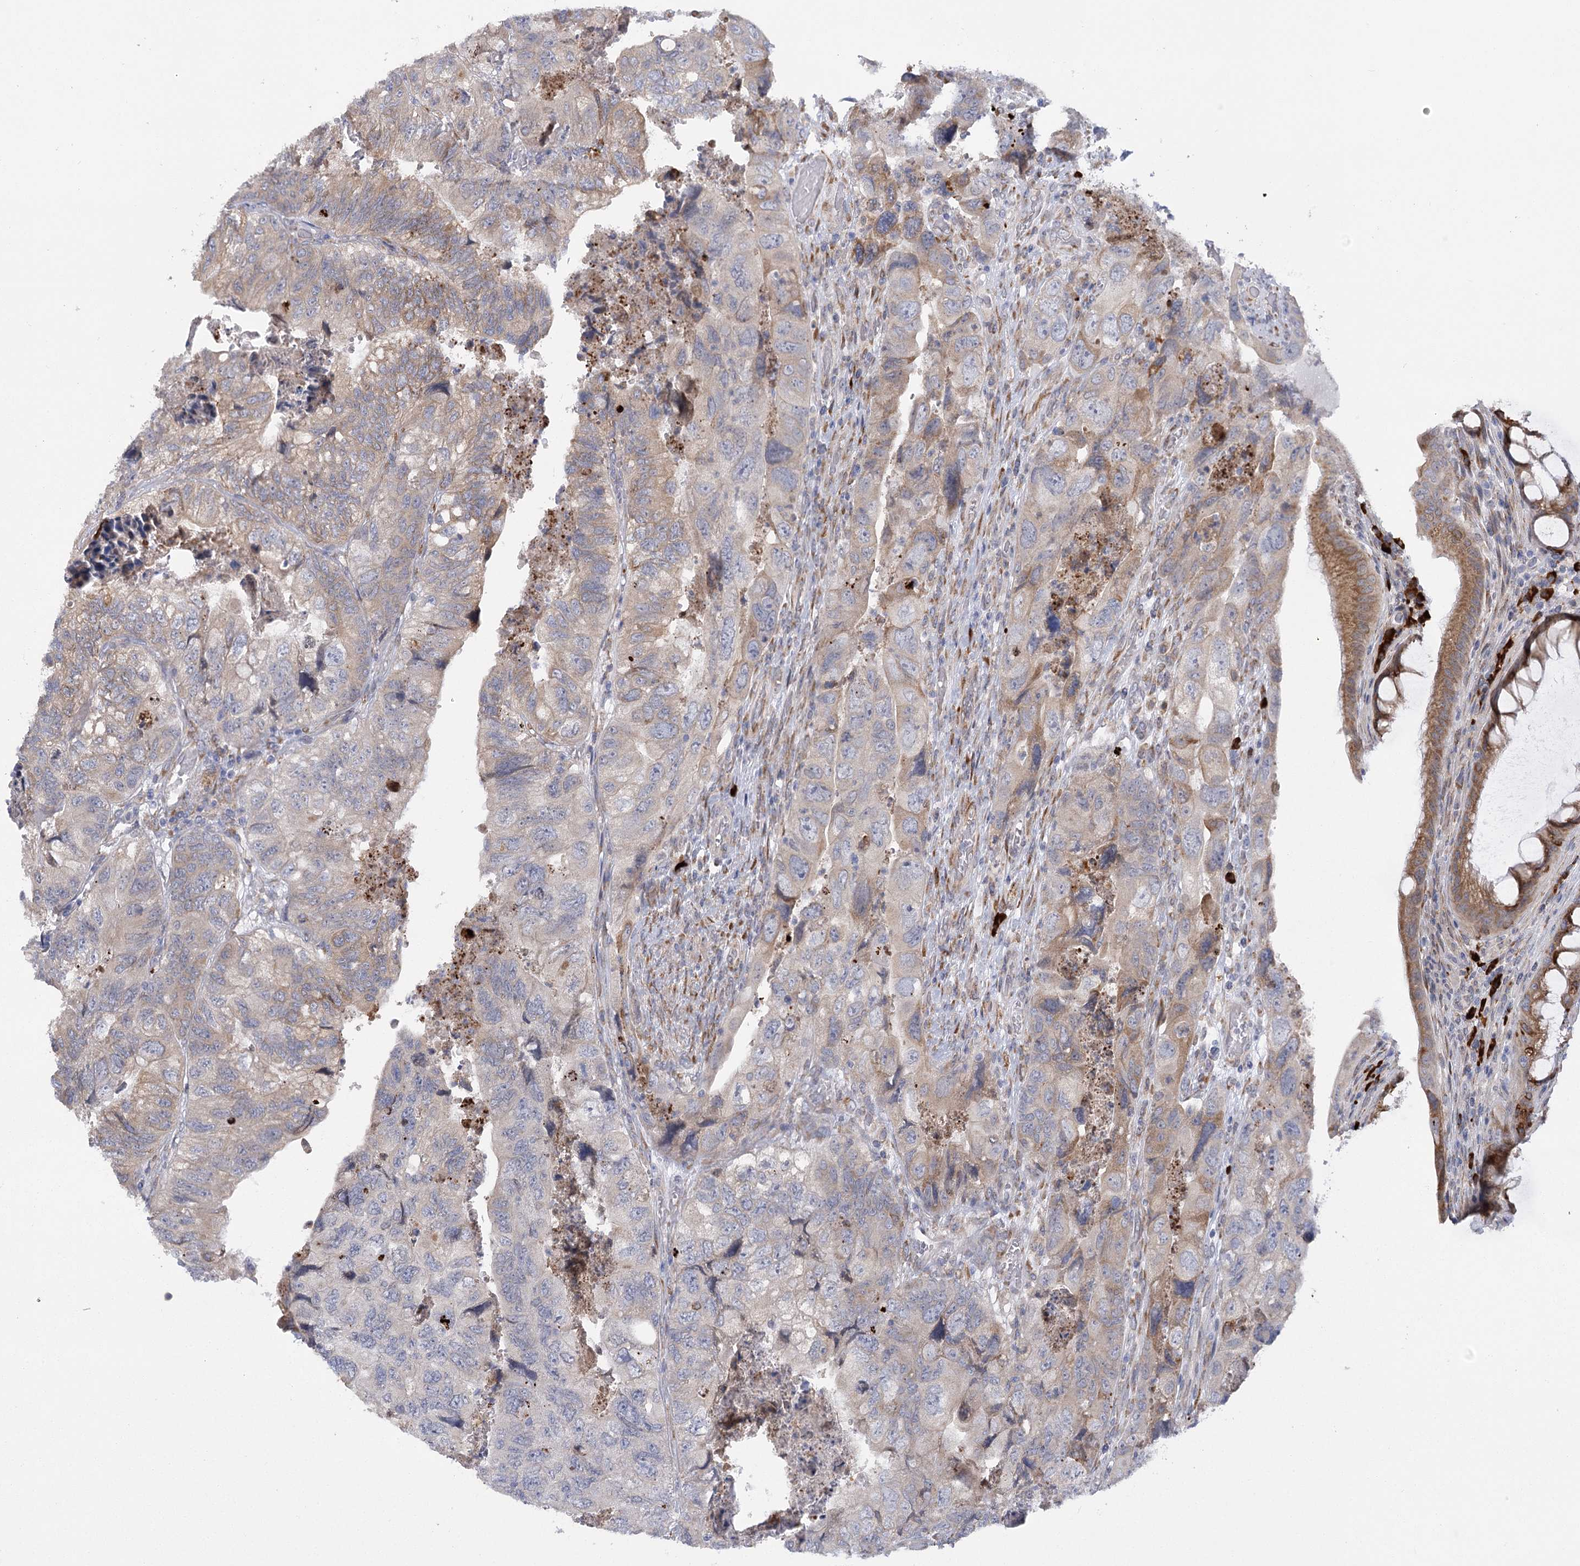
{"staining": {"intensity": "weak", "quantity": "<25%", "location": "cytoplasmic/membranous"}, "tissue": "colorectal cancer", "cell_type": "Tumor cells", "image_type": "cancer", "snomed": [{"axis": "morphology", "description": "Adenocarcinoma, NOS"}, {"axis": "topography", "description": "Rectum"}], "caption": "High power microscopy image of an IHC photomicrograph of colorectal adenocarcinoma, revealing no significant staining in tumor cells.", "gene": "NCKAP5", "patient": {"sex": "male", "age": 63}}